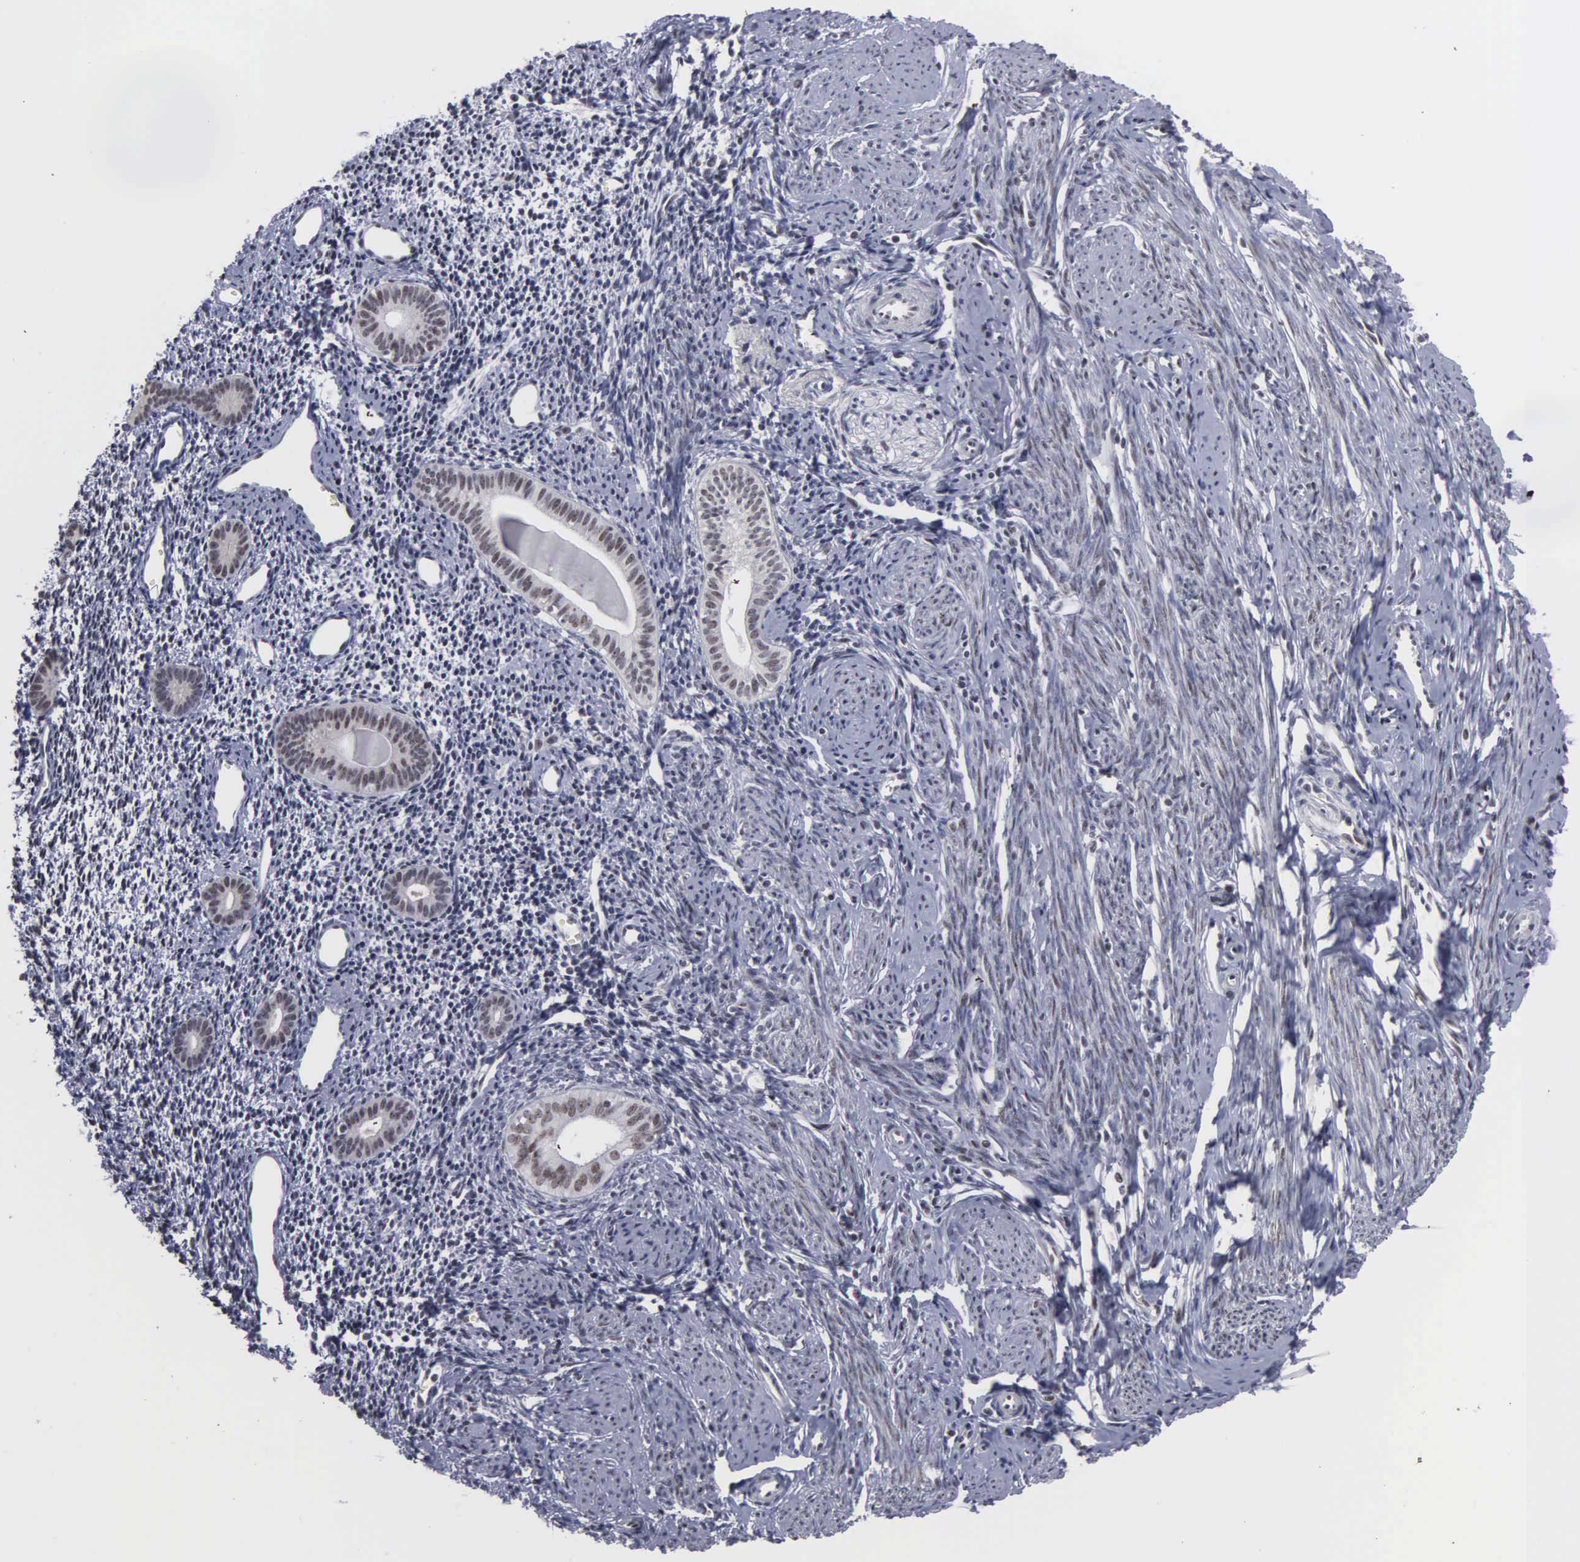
{"staining": {"intensity": "negative", "quantity": "none", "location": "none"}, "tissue": "endometrium", "cell_type": "Cells in endometrial stroma", "image_type": "normal", "snomed": [{"axis": "morphology", "description": "Normal tissue, NOS"}, {"axis": "morphology", "description": "Neoplasm, benign, NOS"}, {"axis": "topography", "description": "Uterus"}], "caption": "Micrograph shows no protein expression in cells in endometrial stroma of benign endometrium. (DAB (3,3'-diaminobenzidine) immunohistochemistry (IHC) with hematoxylin counter stain).", "gene": "KIAA0586", "patient": {"sex": "female", "age": 55}}